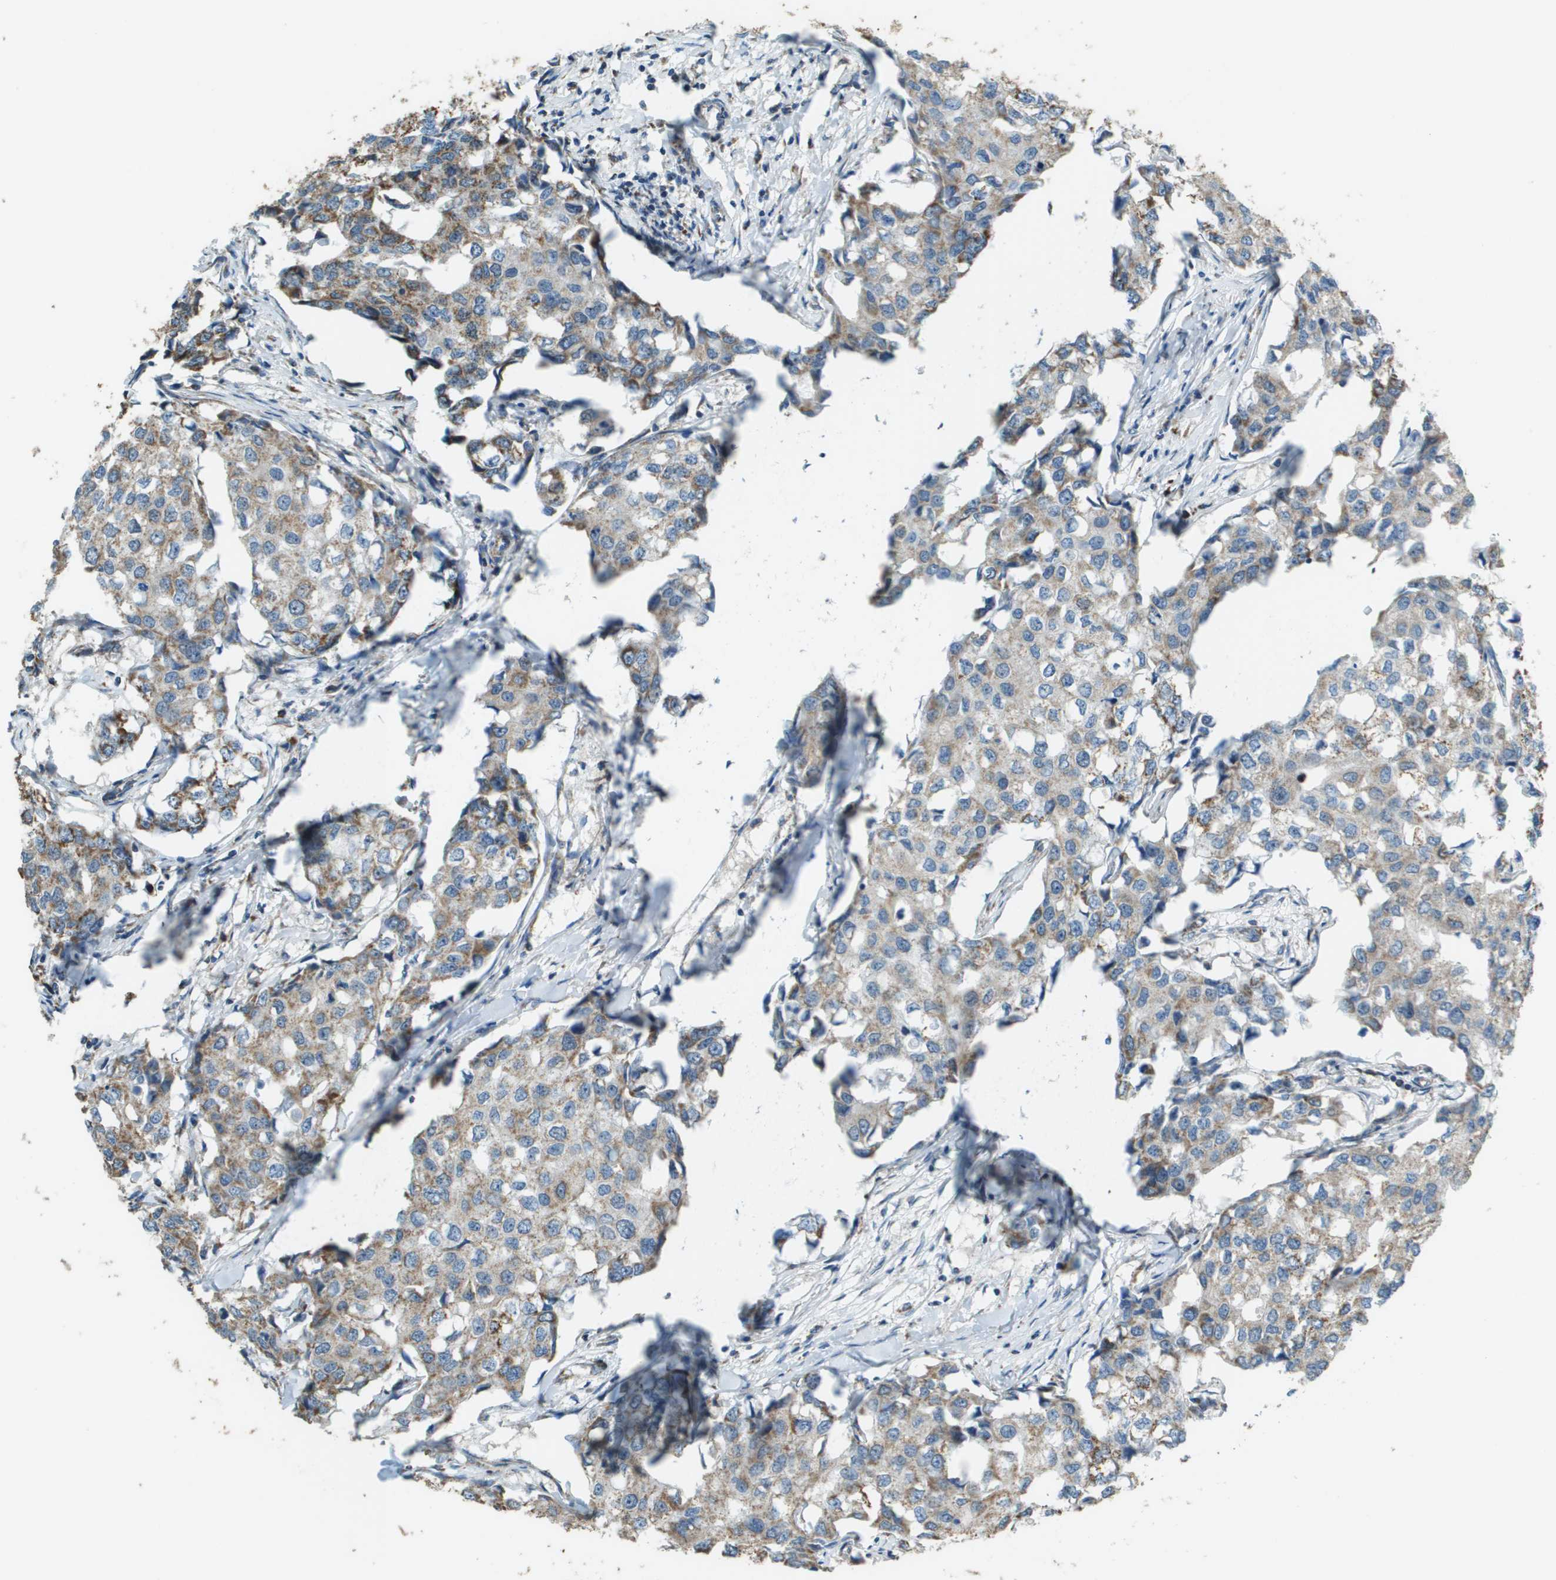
{"staining": {"intensity": "weak", "quantity": "25%-75%", "location": "cytoplasmic/membranous"}, "tissue": "breast cancer", "cell_type": "Tumor cells", "image_type": "cancer", "snomed": [{"axis": "morphology", "description": "Duct carcinoma"}, {"axis": "topography", "description": "Breast"}], "caption": "Protein expression analysis of human breast cancer (infiltrating ductal carcinoma) reveals weak cytoplasmic/membranous positivity in approximately 25%-75% of tumor cells. (brown staining indicates protein expression, while blue staining denotes nuclei).", "gene": "FH", "patient": {"sex": "female", "age": 27}}